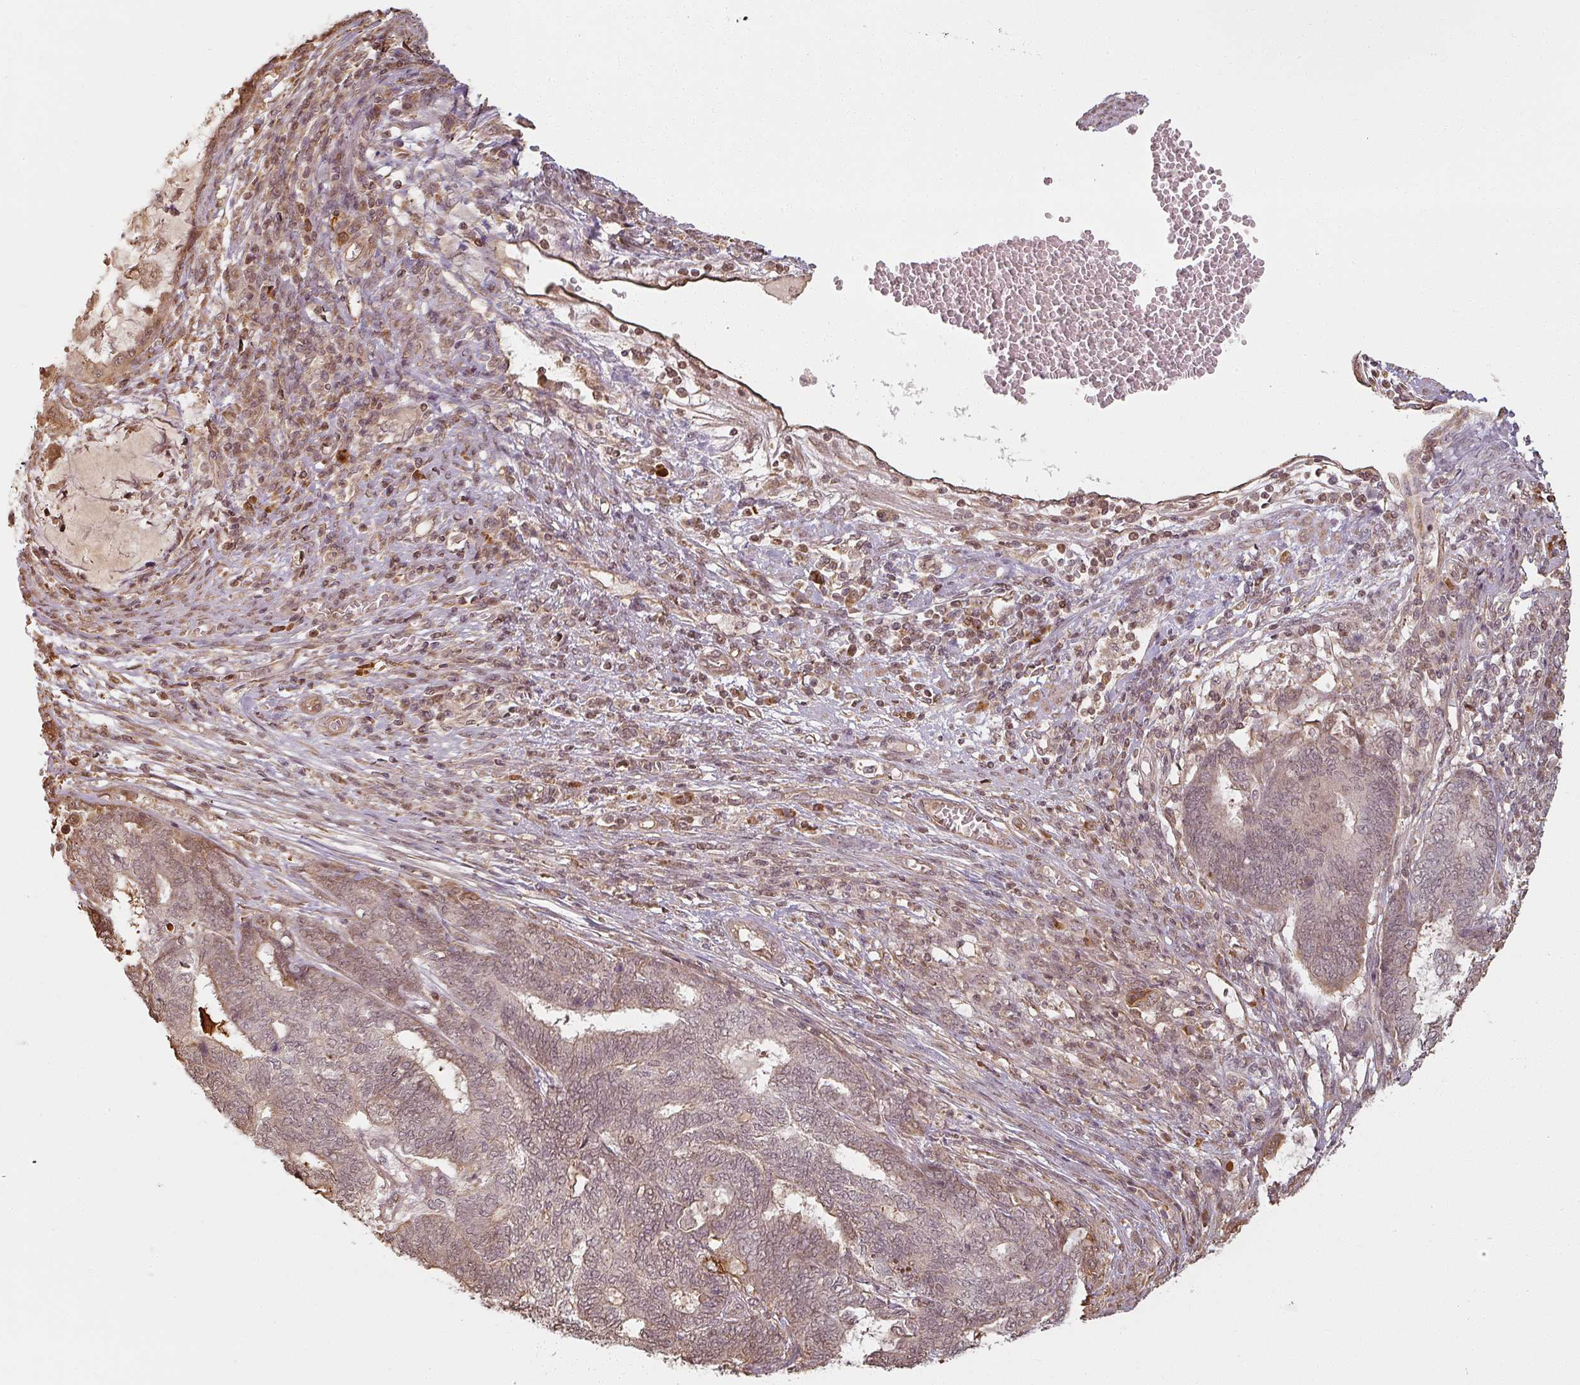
{"staining": {"intensity": "weak", "quantity": ">75%", "location": "cytoplasmic/membranous,nuclear"}, "tissue": "endometrial cancer", "cell_type": "Tumor cells", "image_type": "cancer", "snomed": [{"axis": "morphology", "description": "Adenocarcinoma, NOS"}, {"axis": "topography", "description": "Uterus"}, {"axis": "topography", "description": "Endometrium"}], "caption": "Endometrial cancer tissue demonstrates weak cytoplasmic/membranous and nuclear expression in about >75% of tumor cells", "gene": "MED19", "patient": {"sex": "female", "age": 70}}